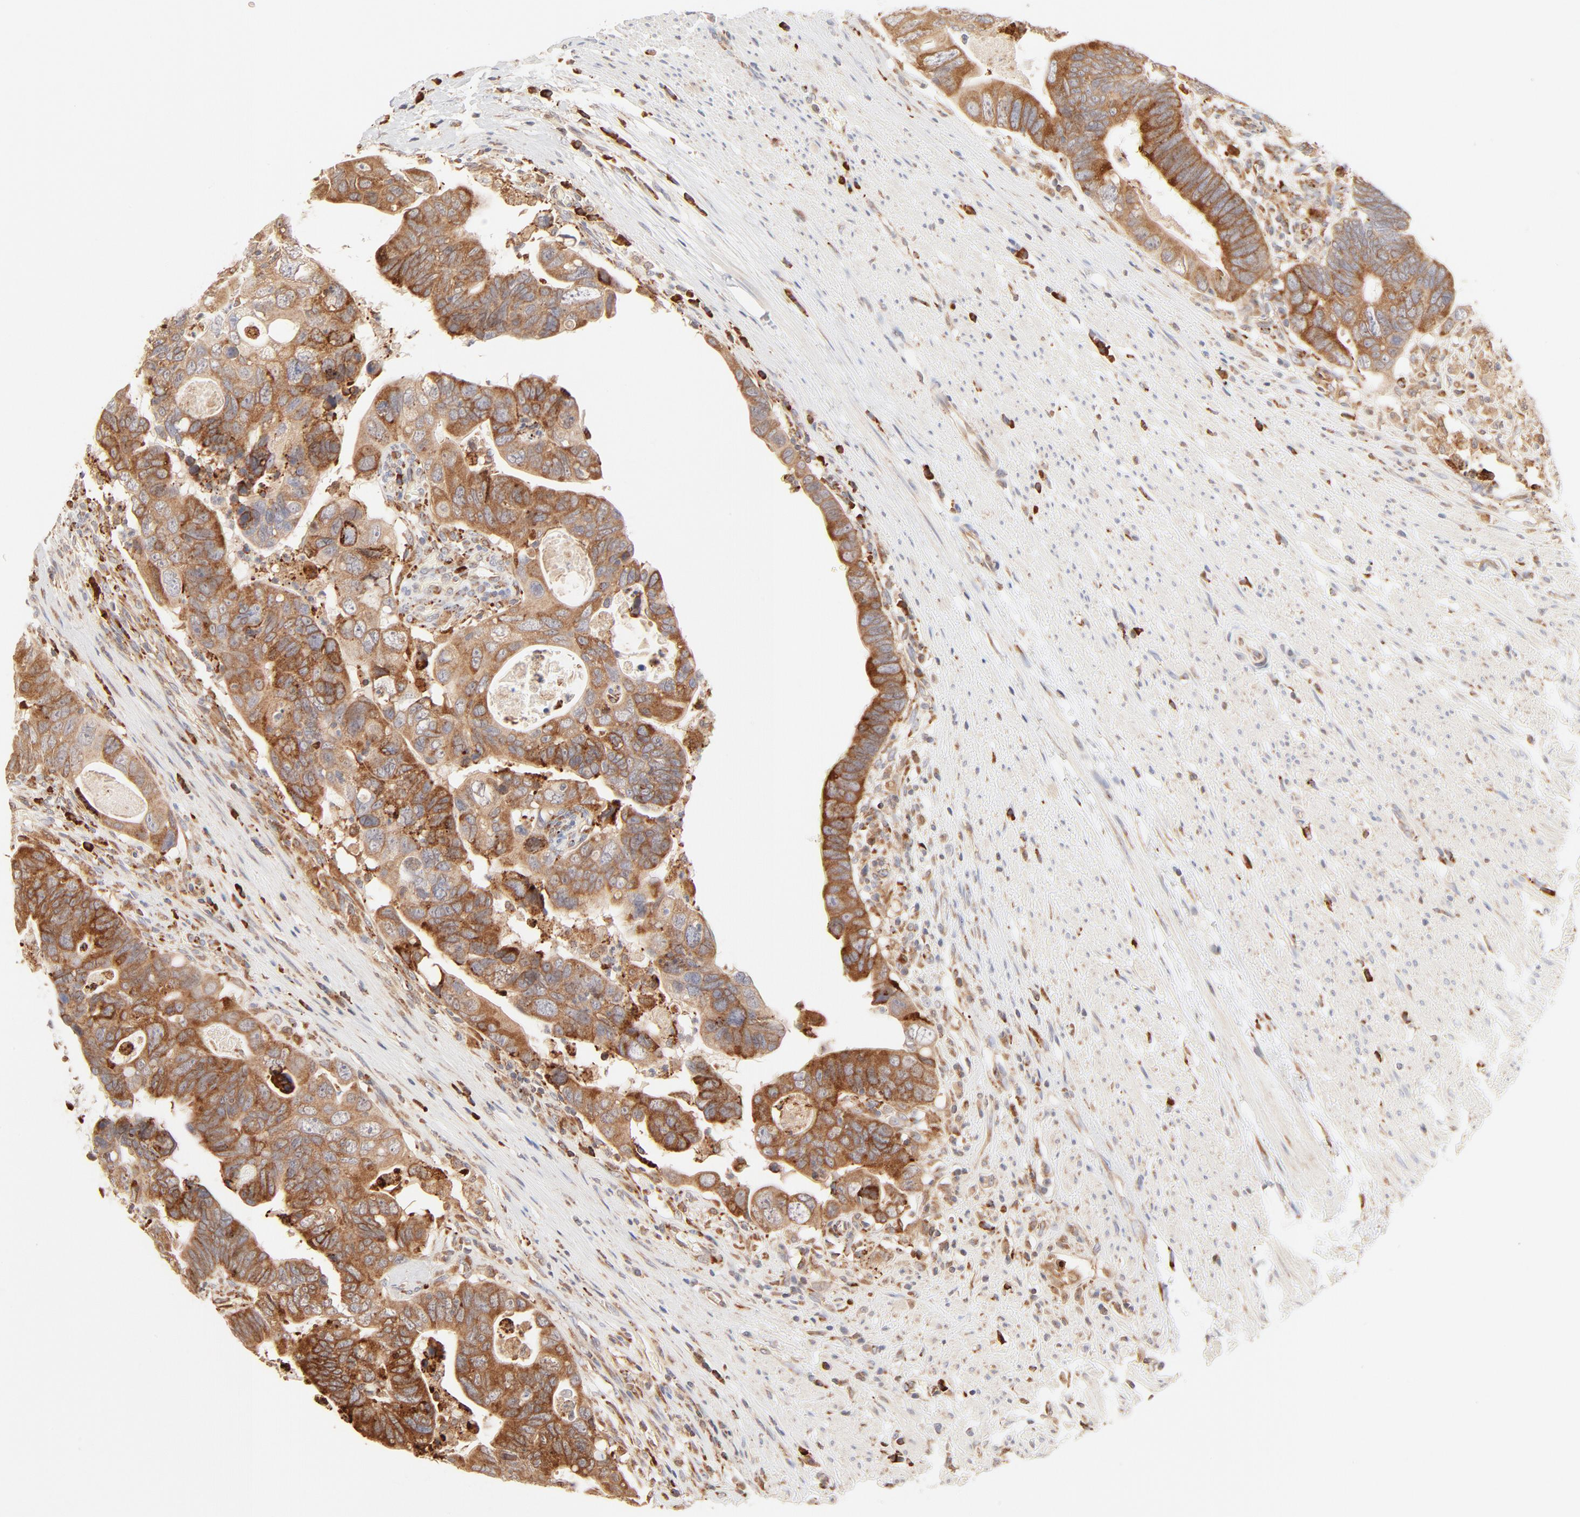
{"staining": {"intensity": "moderate", "quantity": ">75%", "location": "cytoplasmic/membranous"}, "tissue": "colorectal cancer", "cell_type": "Tumor cells", "image_type": "cancer", "snomed": [{"axis": "morphology", "description": "Adenocarcinoma, NOS"}, {"axis": "topography", "description": "Rectum"}], "caption": "Immunohistochemistry (IHC) of human colorectal adenocarcinoma exhibits medium levels of moderate cytoplasmic/membranous expression in about >75% of tumor cells.", "gene": "PARP12", "patient": {"sex": "male", "age": 53}}